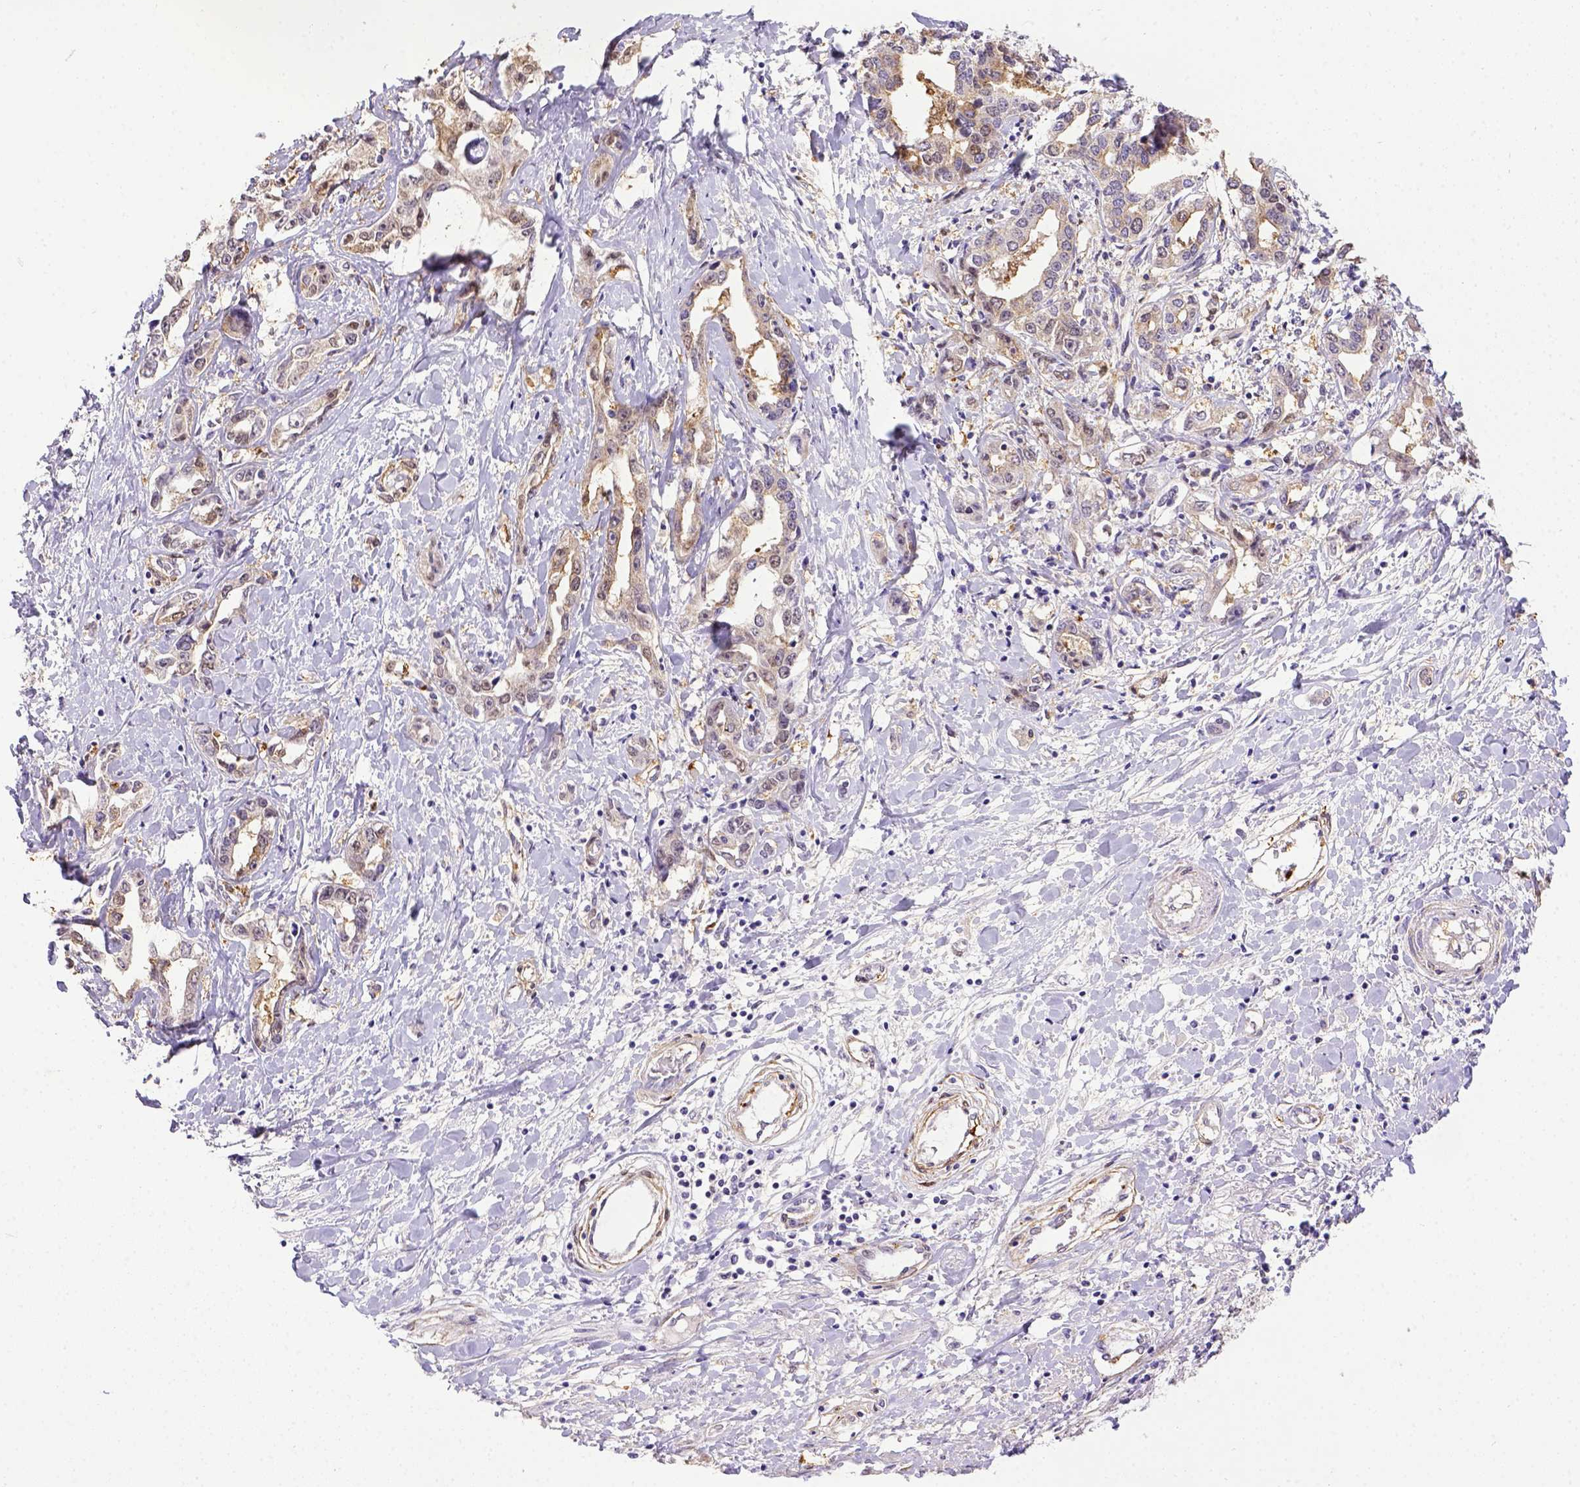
{"staining": {"intensity": "weak", "quantity": "25%-75%", "location": "cytoplasmic/membranous"}, "tissue": "liver cancer", "cell_type": "Tumor cells", "image_type": "cancer", "snomed": [{"axis": "morphology", "description": "Cholangiocarcinoma"}, {"axis": "topography", "description": "Liver"}], "caption": "The immunohistochemical stain highlights weak cytoplasmic/membranous expression in tumor cells of liver cancer (cholangiocarcinoma) tissue.", "gene": "BTN1A1", "patient": {"sex": "male", "age": 59}}